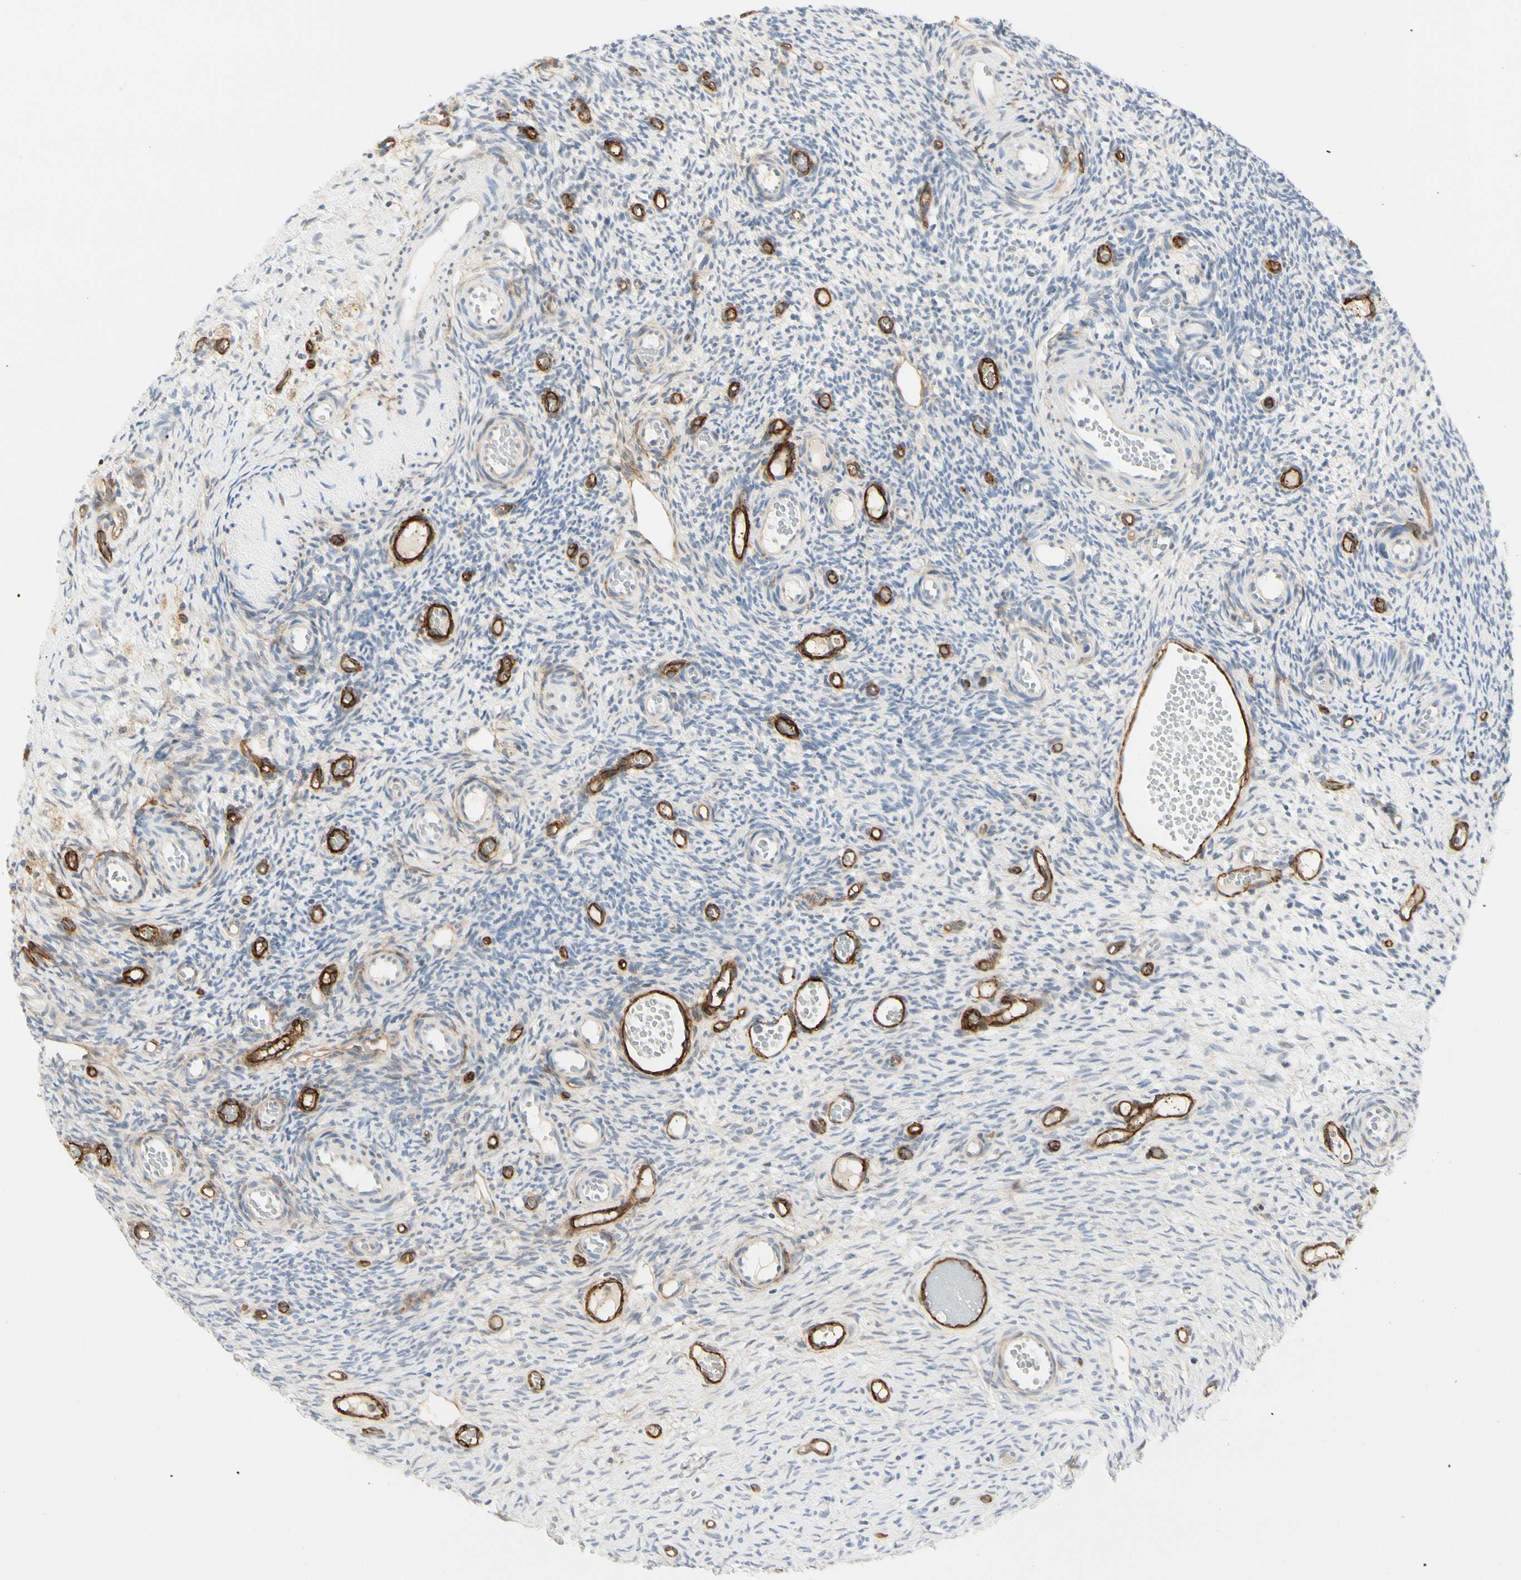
{"staining": {"intensity": "negative", "quantity": "none", "location": "none"}, "tissue": "ovary", "cell_type": "Ovarian stroma cells", "image_type": "normal", "snomed": [{"axis": "morphology", "description": "Normal tissue, NOS"}, {"axis": "topography", "description": "Ovary"}], "caption": "An immunohistochemistry (IHC) histopathology image of normal ovary is shown. There is no staining in ovarian stroma cells of ovary. Brightfield microscopy of IHC stained with DAB (3,3'-diaminobenzidine) (brown) and hematoxylin (blue), captured at high magnification.", "gene": "GGT5", "patient": {"sex": "female", "age": 35}}